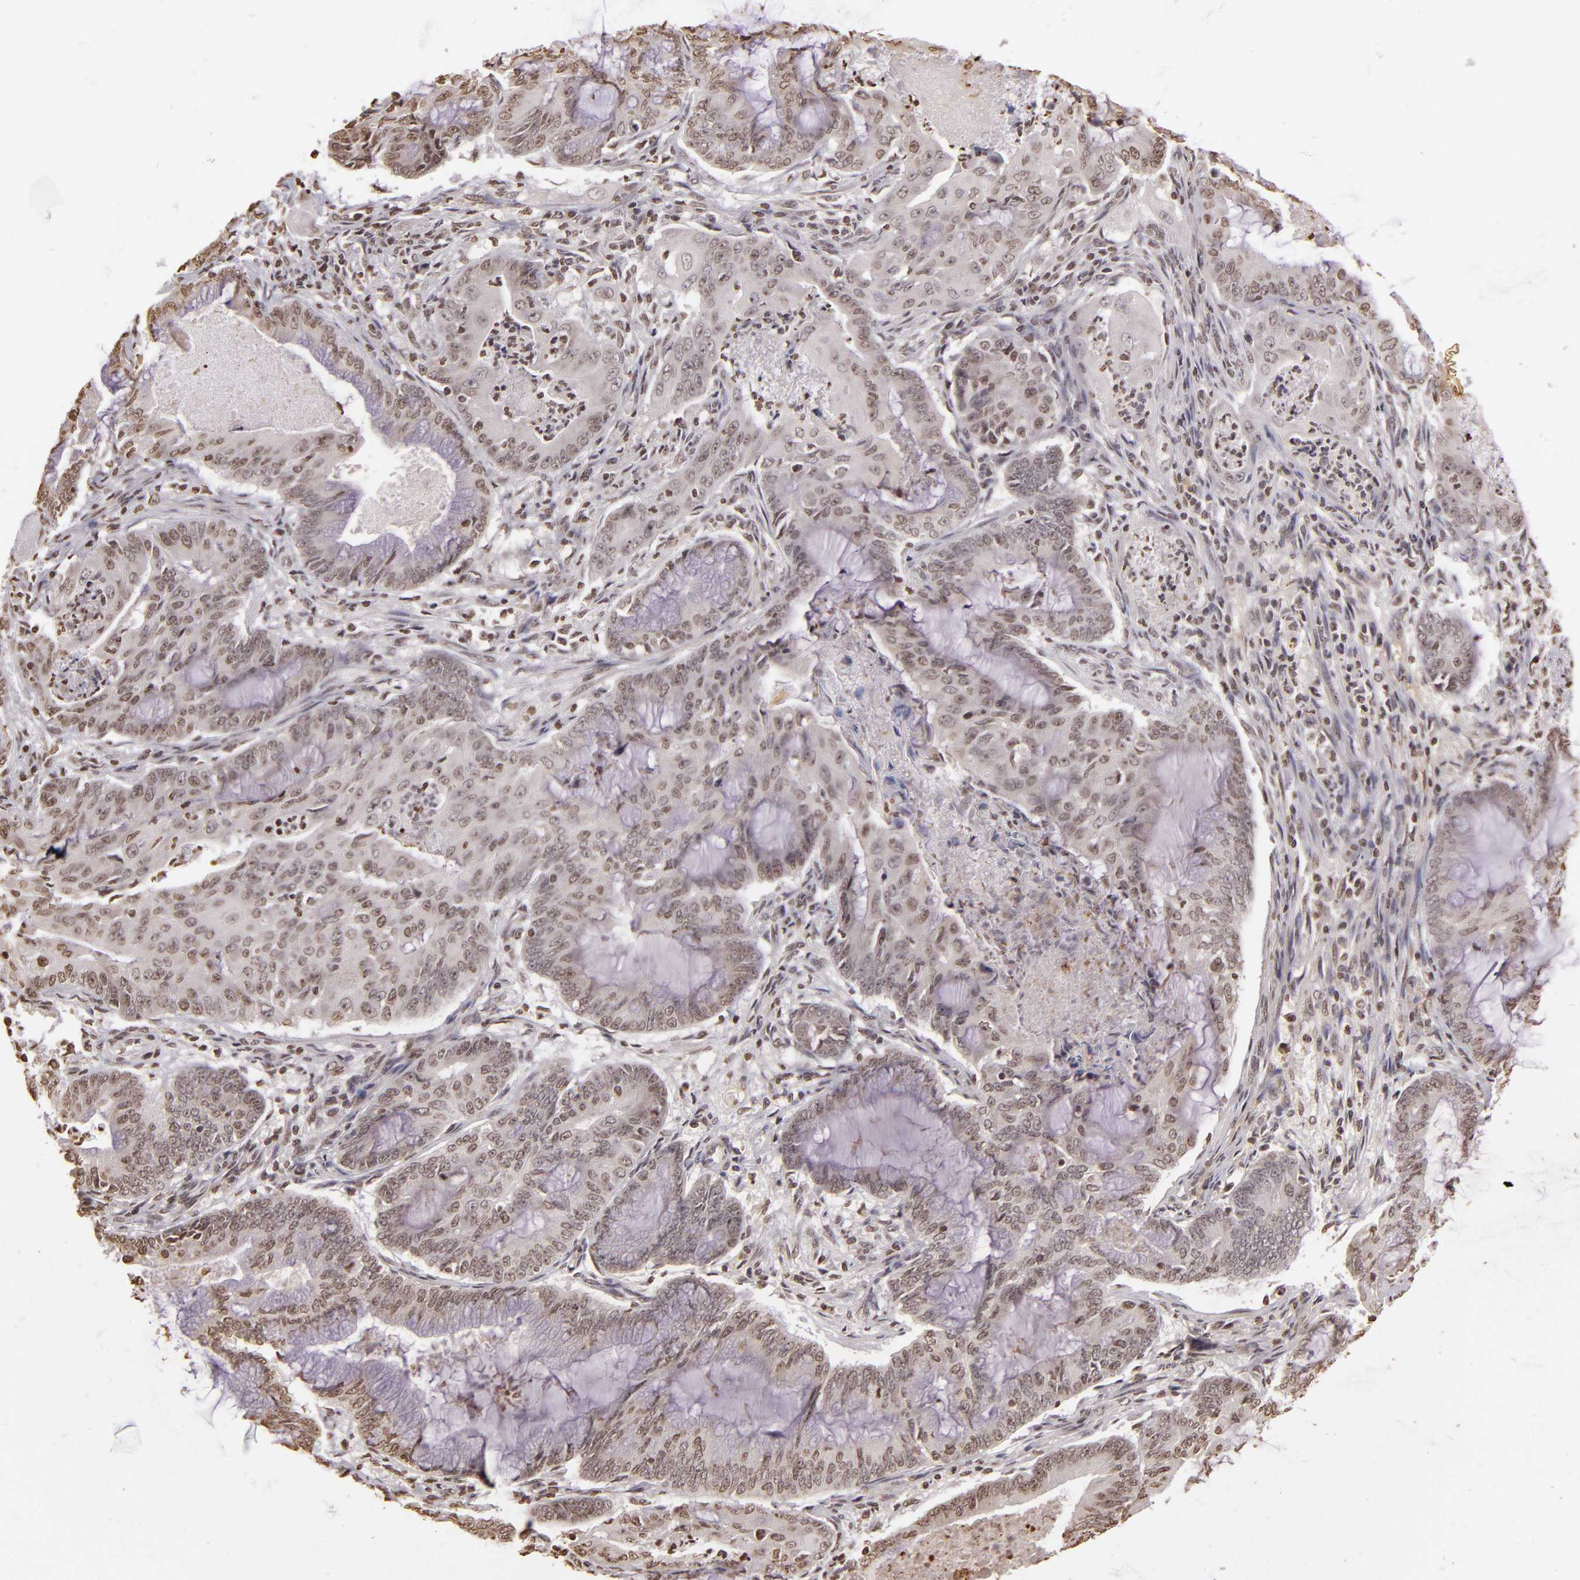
{"staining": {"intensity": "weak", "quantity": "25%-75%", "location": "nuclear"}, "tissue": "endometrial cancer", "cell_type": "Tumor cells", "image_type": "cancer", "snomed": [{"axis": "morphology", "description": "Adenocarcinoma, NOS"}, {"axis": "topography", "description": "Endometrium"}], "caption": "Weak nuclear expression is seen in approximately 25%-75% of tumor cells in endometrial cancer (adenocarcinoma). (brown staining indicates protein expression, while blue staining denotes nuclei).", "gene": "THRB", "patient": {"sex": "female", "age": 63}}